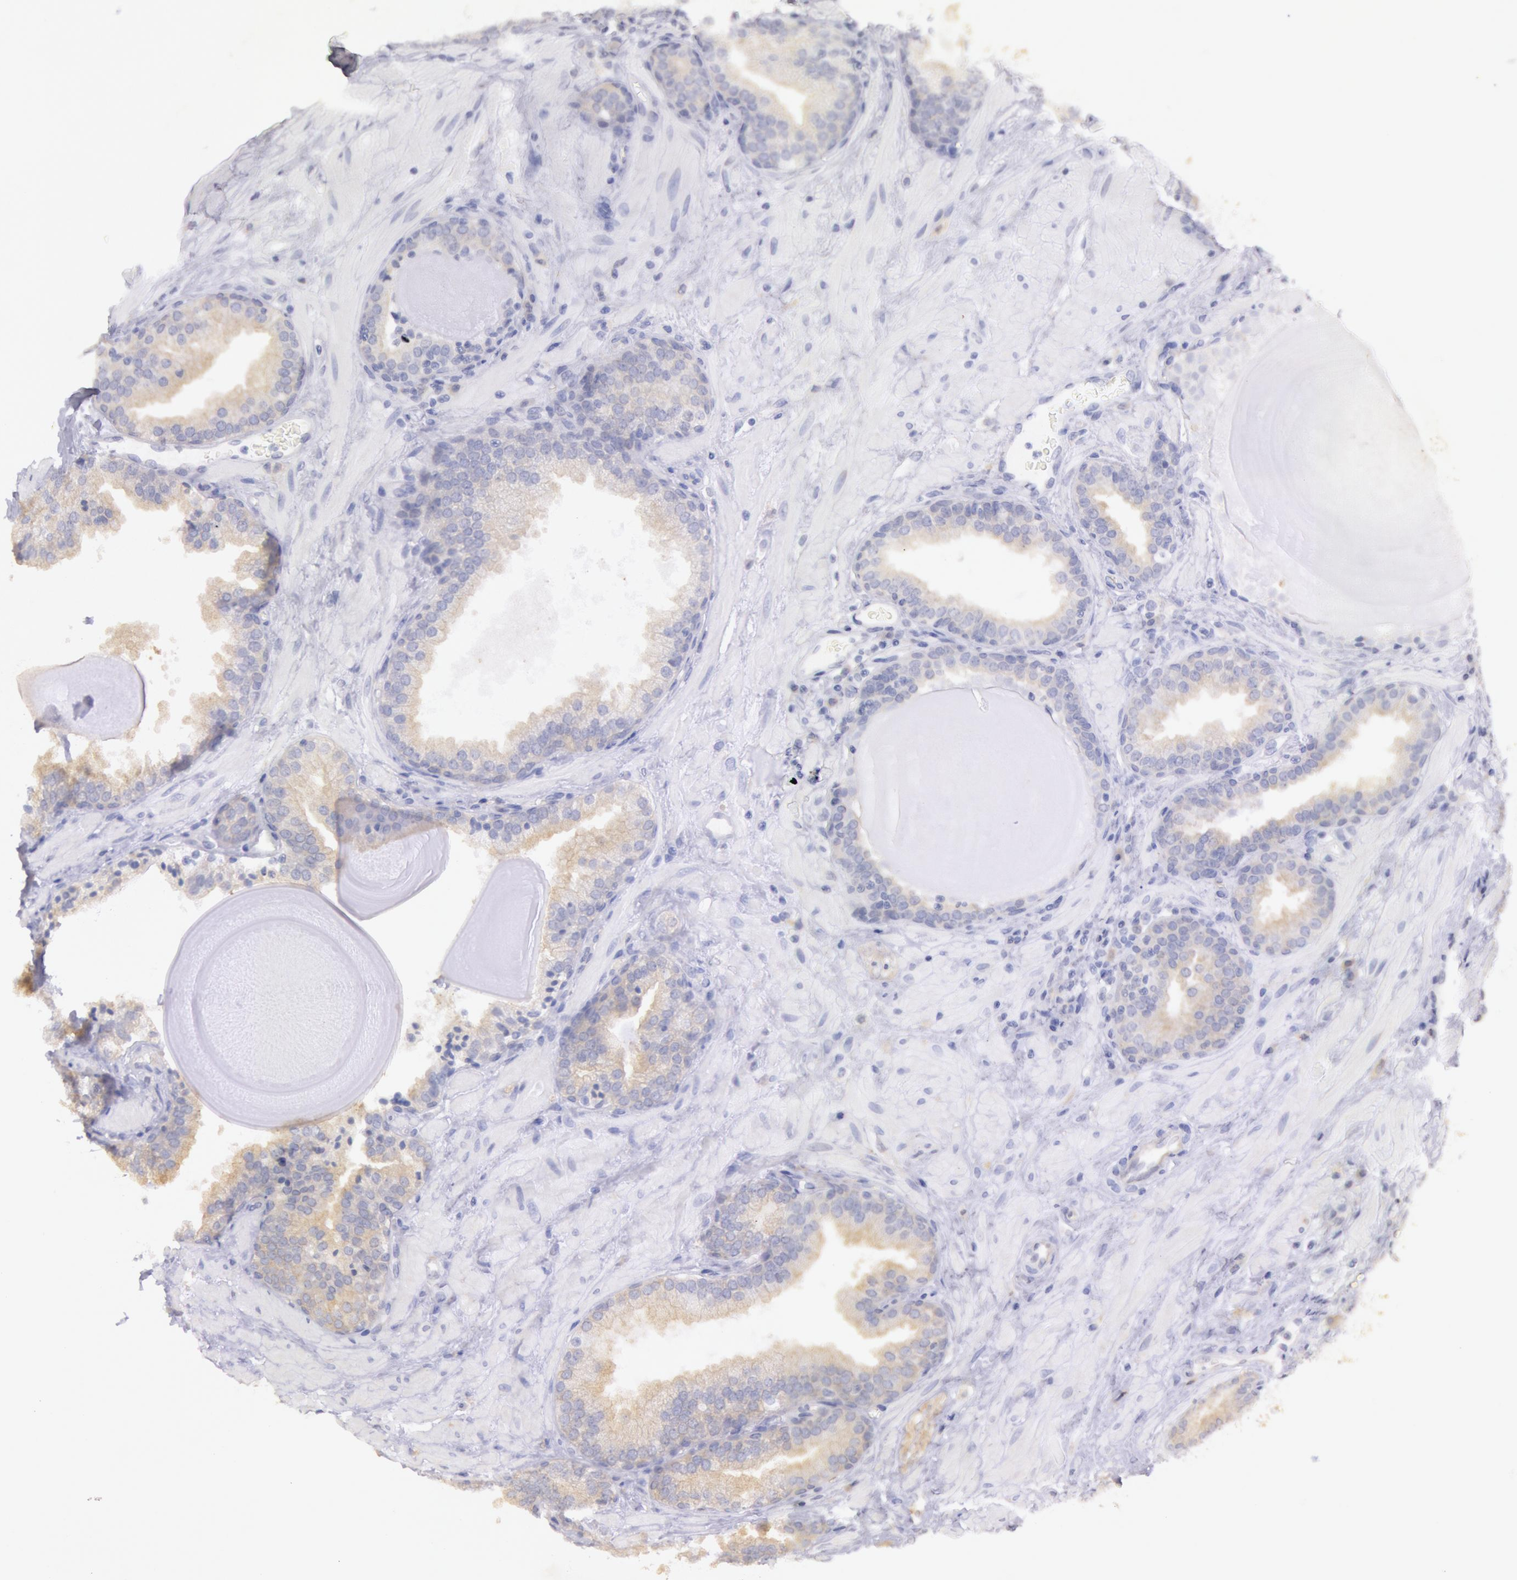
{"staining": {"intensity": "weak", "quantity": "25%-75%", "location": "cytoplasmic/membranous"}, "tissue": "prostate", "cell_type": "Glandular cells", "image_type": "normal", "snomed": [{"axis": "morphology", "description": "Normal tissue, NOS"}, {"axis": "topography", "description": "Prostate"}], "caption": "The photomicrograph reveals immunohistochemical staining of benign prostate. There is weak cytoplasmic/membranous expression is present in about 25%-75% of glandular cells. Ihc stains the protein in brown and the nuclei are stained blue.", "gene": "MYO5A", "patient": {"sex": "male", "age": 51}}